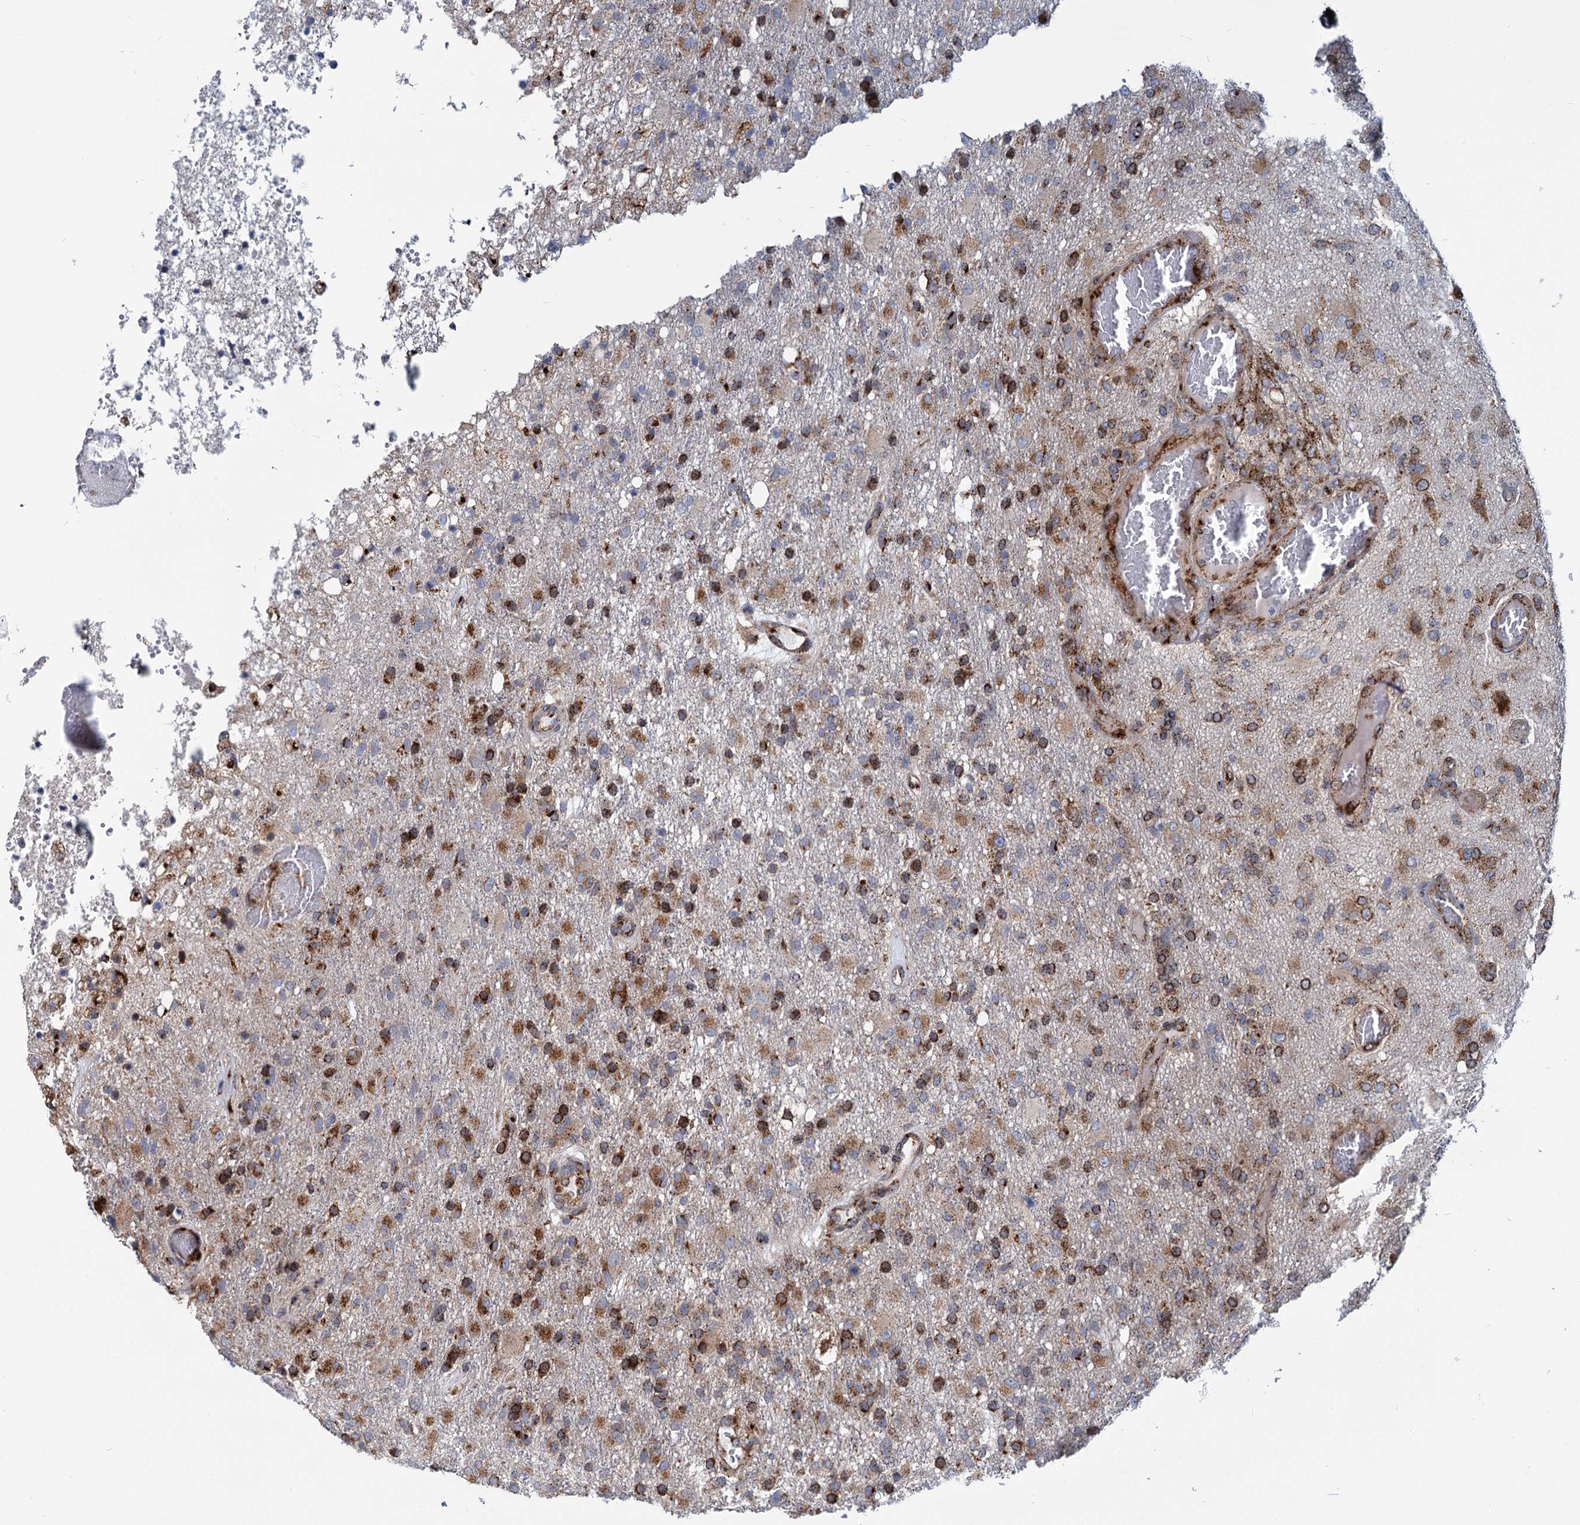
{"staining": {"intensity": "moderate", "quantity": "25%-75%", "location": "cytoplasmic/membranous"}, "tissue": "glioma", "cell_type": "Tumor cells", "image_type": "cancer", "snomed": [{"axis": "morphology", "description": "Glioma, malignant, High grade"}, {"axis": "topography", "description": "Brain"}], "caption": "A high-resolution micrograph shows immunohistochemistry staining of malignant glioma (high-grade), which reveals moderate cytoplasmic/membranous staining in about 25%-75% of tumor cells.", "gene": "SUPT20H", "patient": {"sex": "female", "age": 74}}